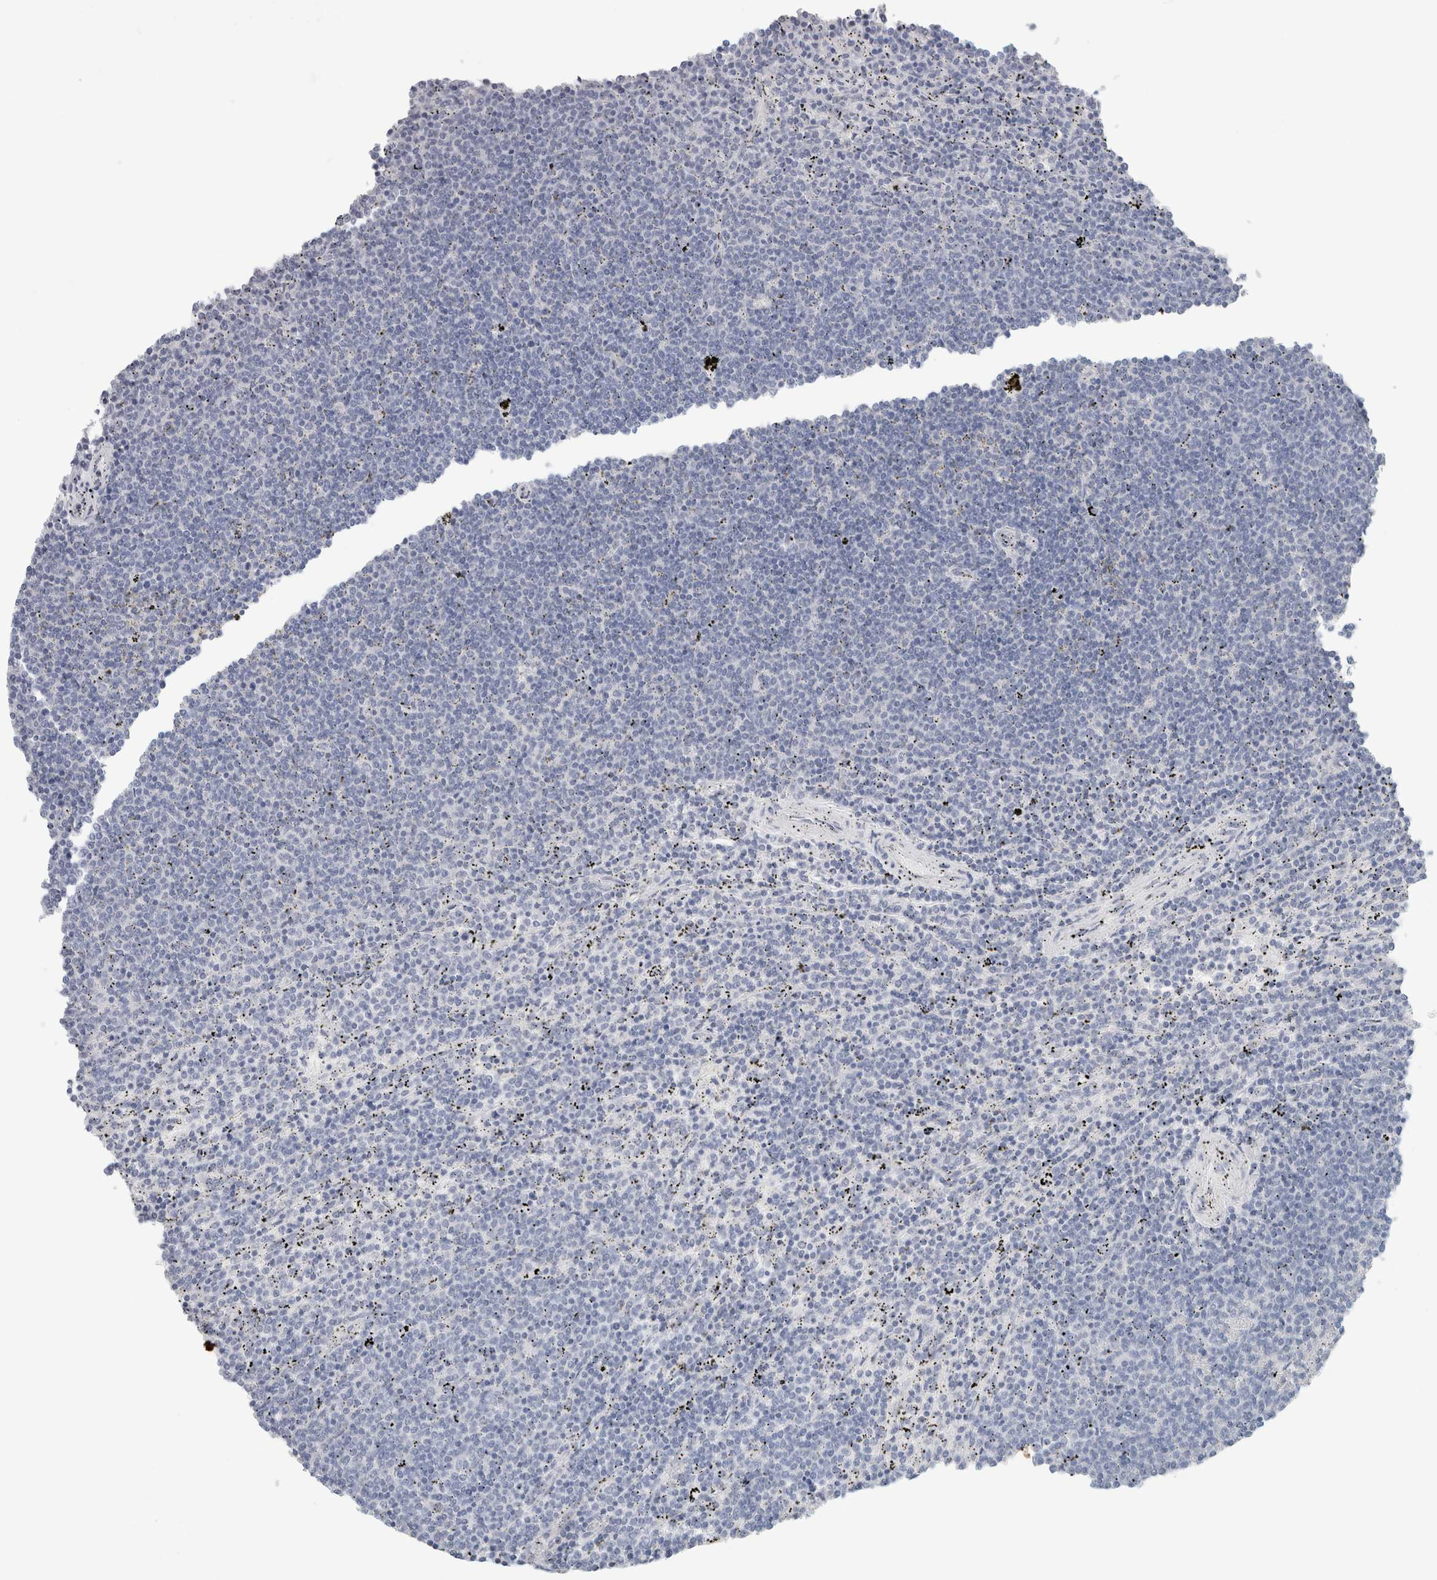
{"staining": {"intensity": "negative", "quantity": "none", "location": "none"}, "tissue": "lymphoma", "cell_type": "Tumor cells", "image_type": "cancer", "snomed": [{"axis": "morphology", "description": "Malignant lymphoma, non-Hodgkin's type, Low grade"}, {"axis": "topography", "description": "Spleen"}], "caption": "High power microscopy micrograph of an immunohistochemistry (IHC) micrograph of lymphoma, revealing no significant positivity in tumor cells.", "gene": "IL6", "patient": {"sex": "female", "age": 50}}